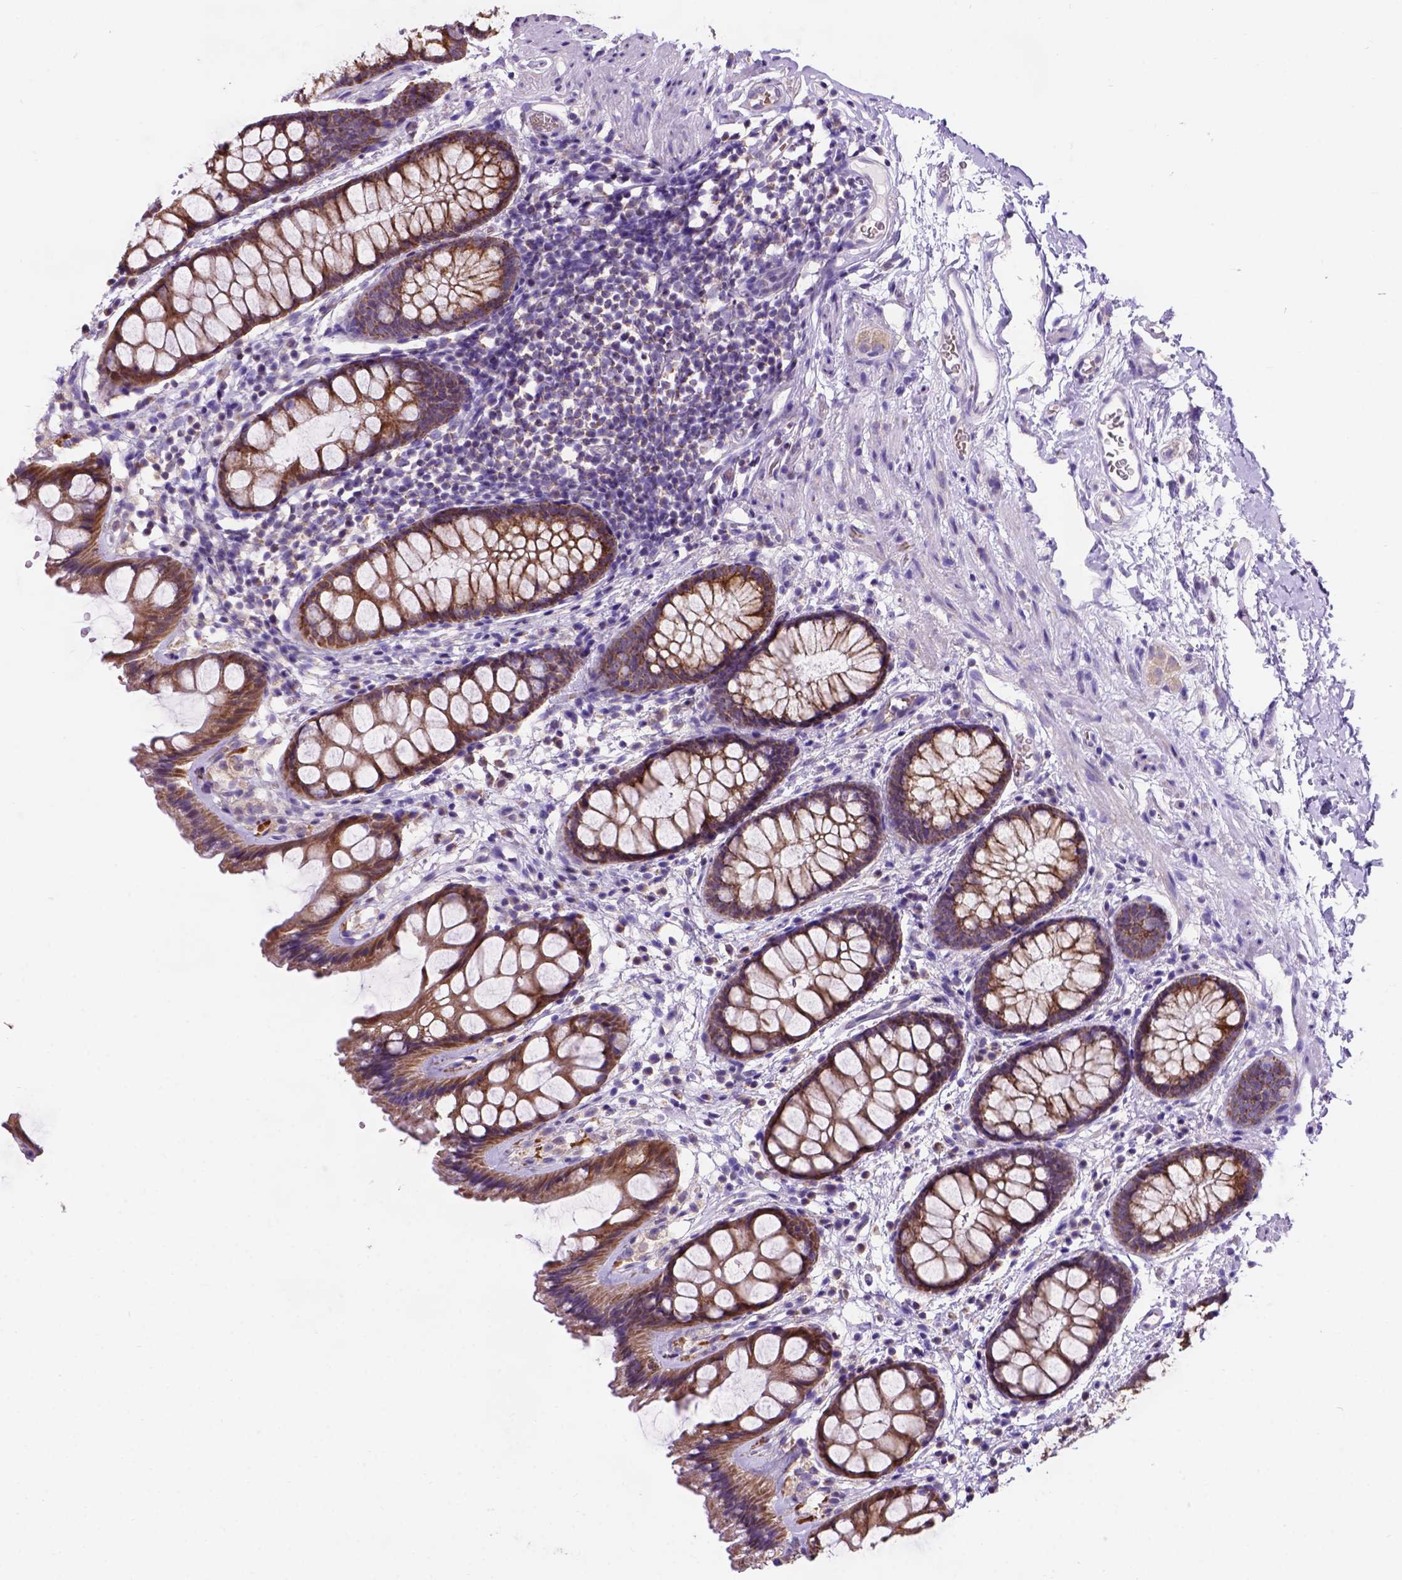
{"staining": {"intensity": "moderate", "quantity": ">75%", "location": "cytoplasmic/membranous"}, "tissue": "rectum", "cell_type": "Glandular cells", "image_type": "normal", "snomed": [{"axis": "morphology", "description": "Normal tissue, NOS"}, {"axis": "topography", "description": "Rectum"}], "caption": "Immunohistochemical staining of unremarkable human rectum exhibits >75% levels of moderate cytoplasmic/membranous protein expression in about >75% of glandular cells.", "gene": "L2HGDH", "patient": {"sex": "female", "age": 62}}